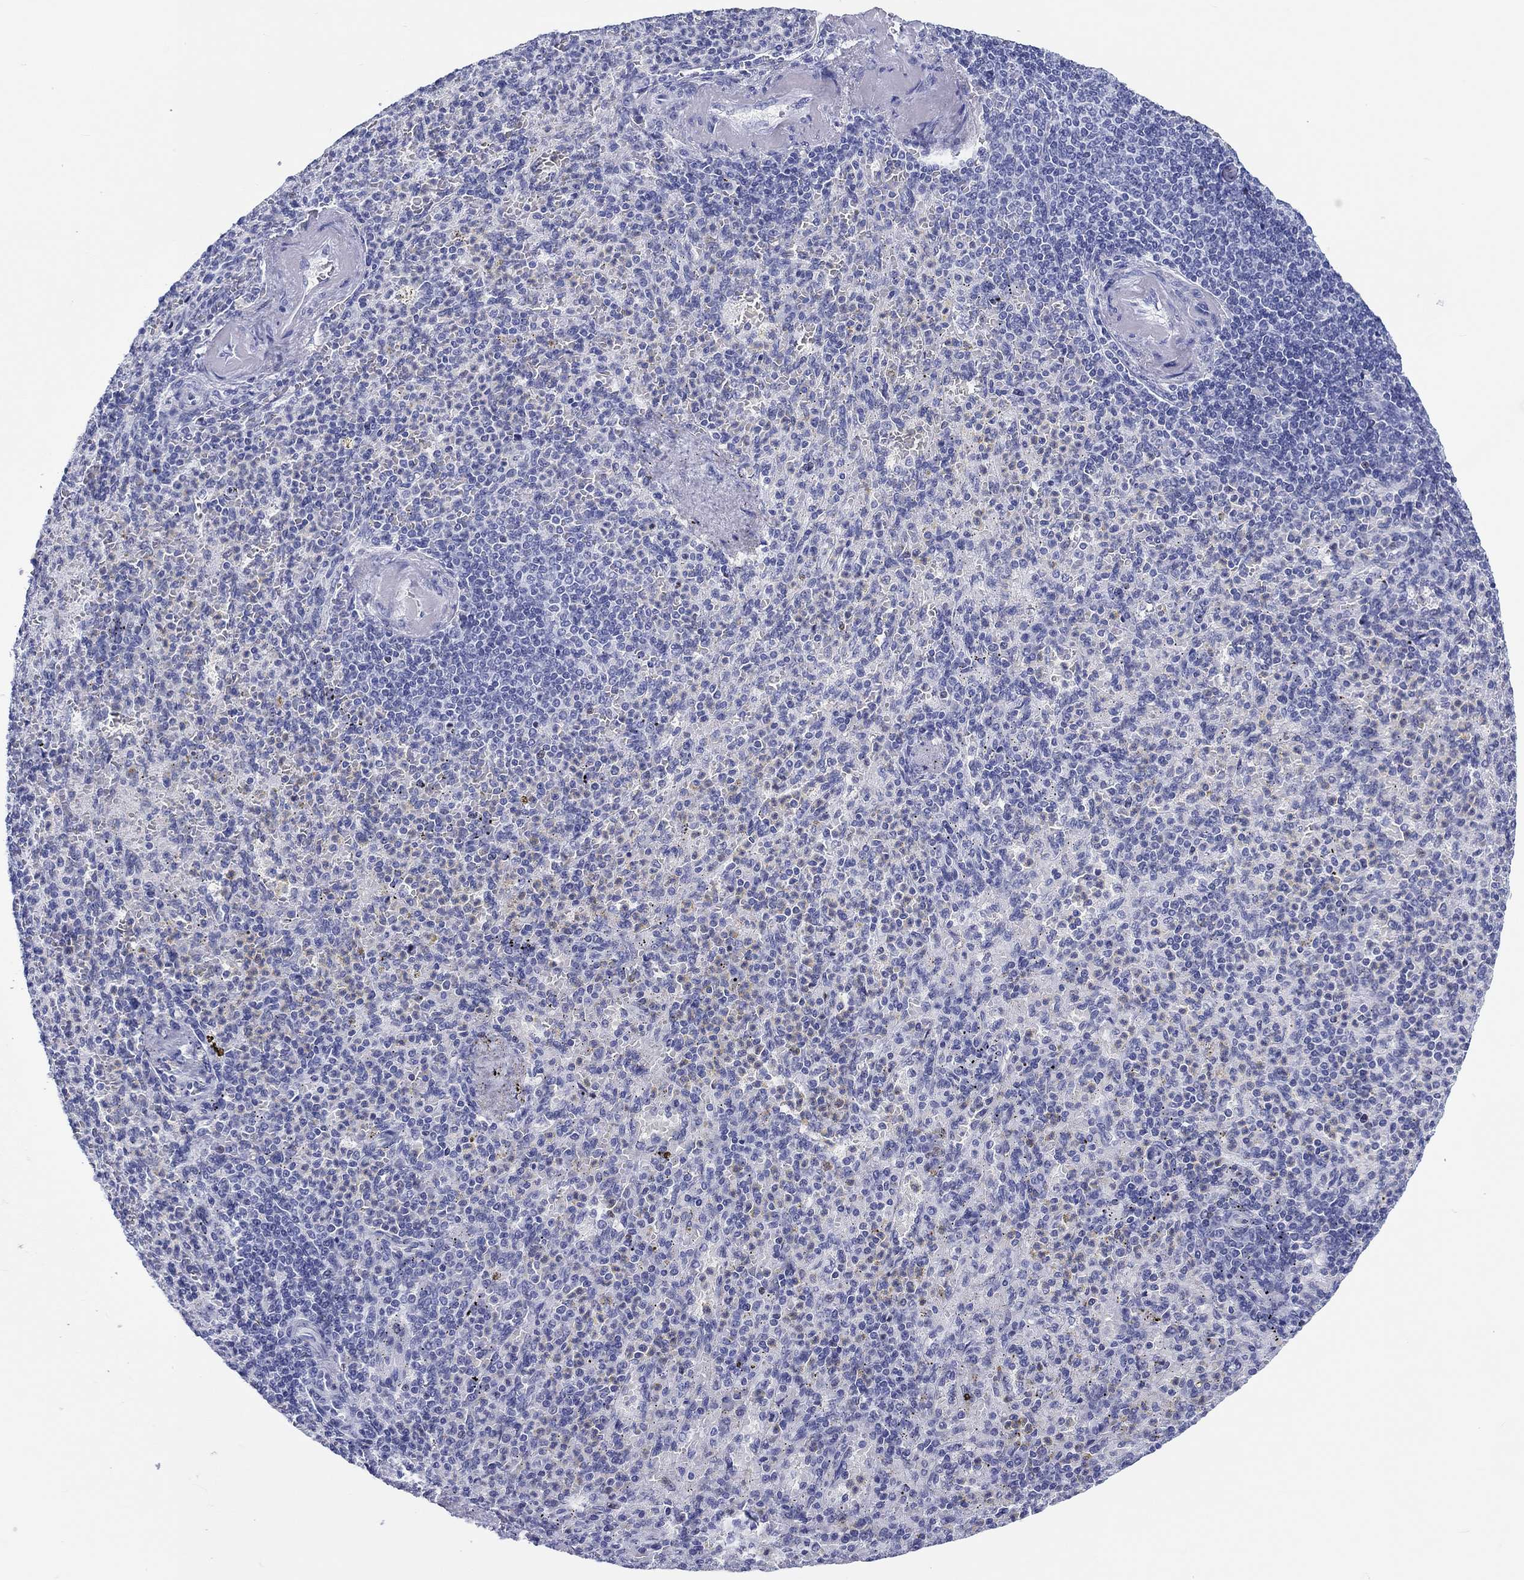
{"staining": {"intensity": "negative", "quantity": "none", "location": "none"}, "tissue": "spleen", "cell_type": "Cells in red pulp", "image_type": "normal", "snomed": [{"axis": "morphology", "description": "Normal tissue, NOS"}, {"axis": "topography", "description": "Spleen"}], "caption": "Benign spleen was stained to show a protein in brown. There is no significant expression in cells in red pulp. (DAB (3,3'-diaminobenzidine) IHC visualized using brightfield microscopy, high magnification).", "gene": "H1", "patient": {"sex": "female", "age": 74}}